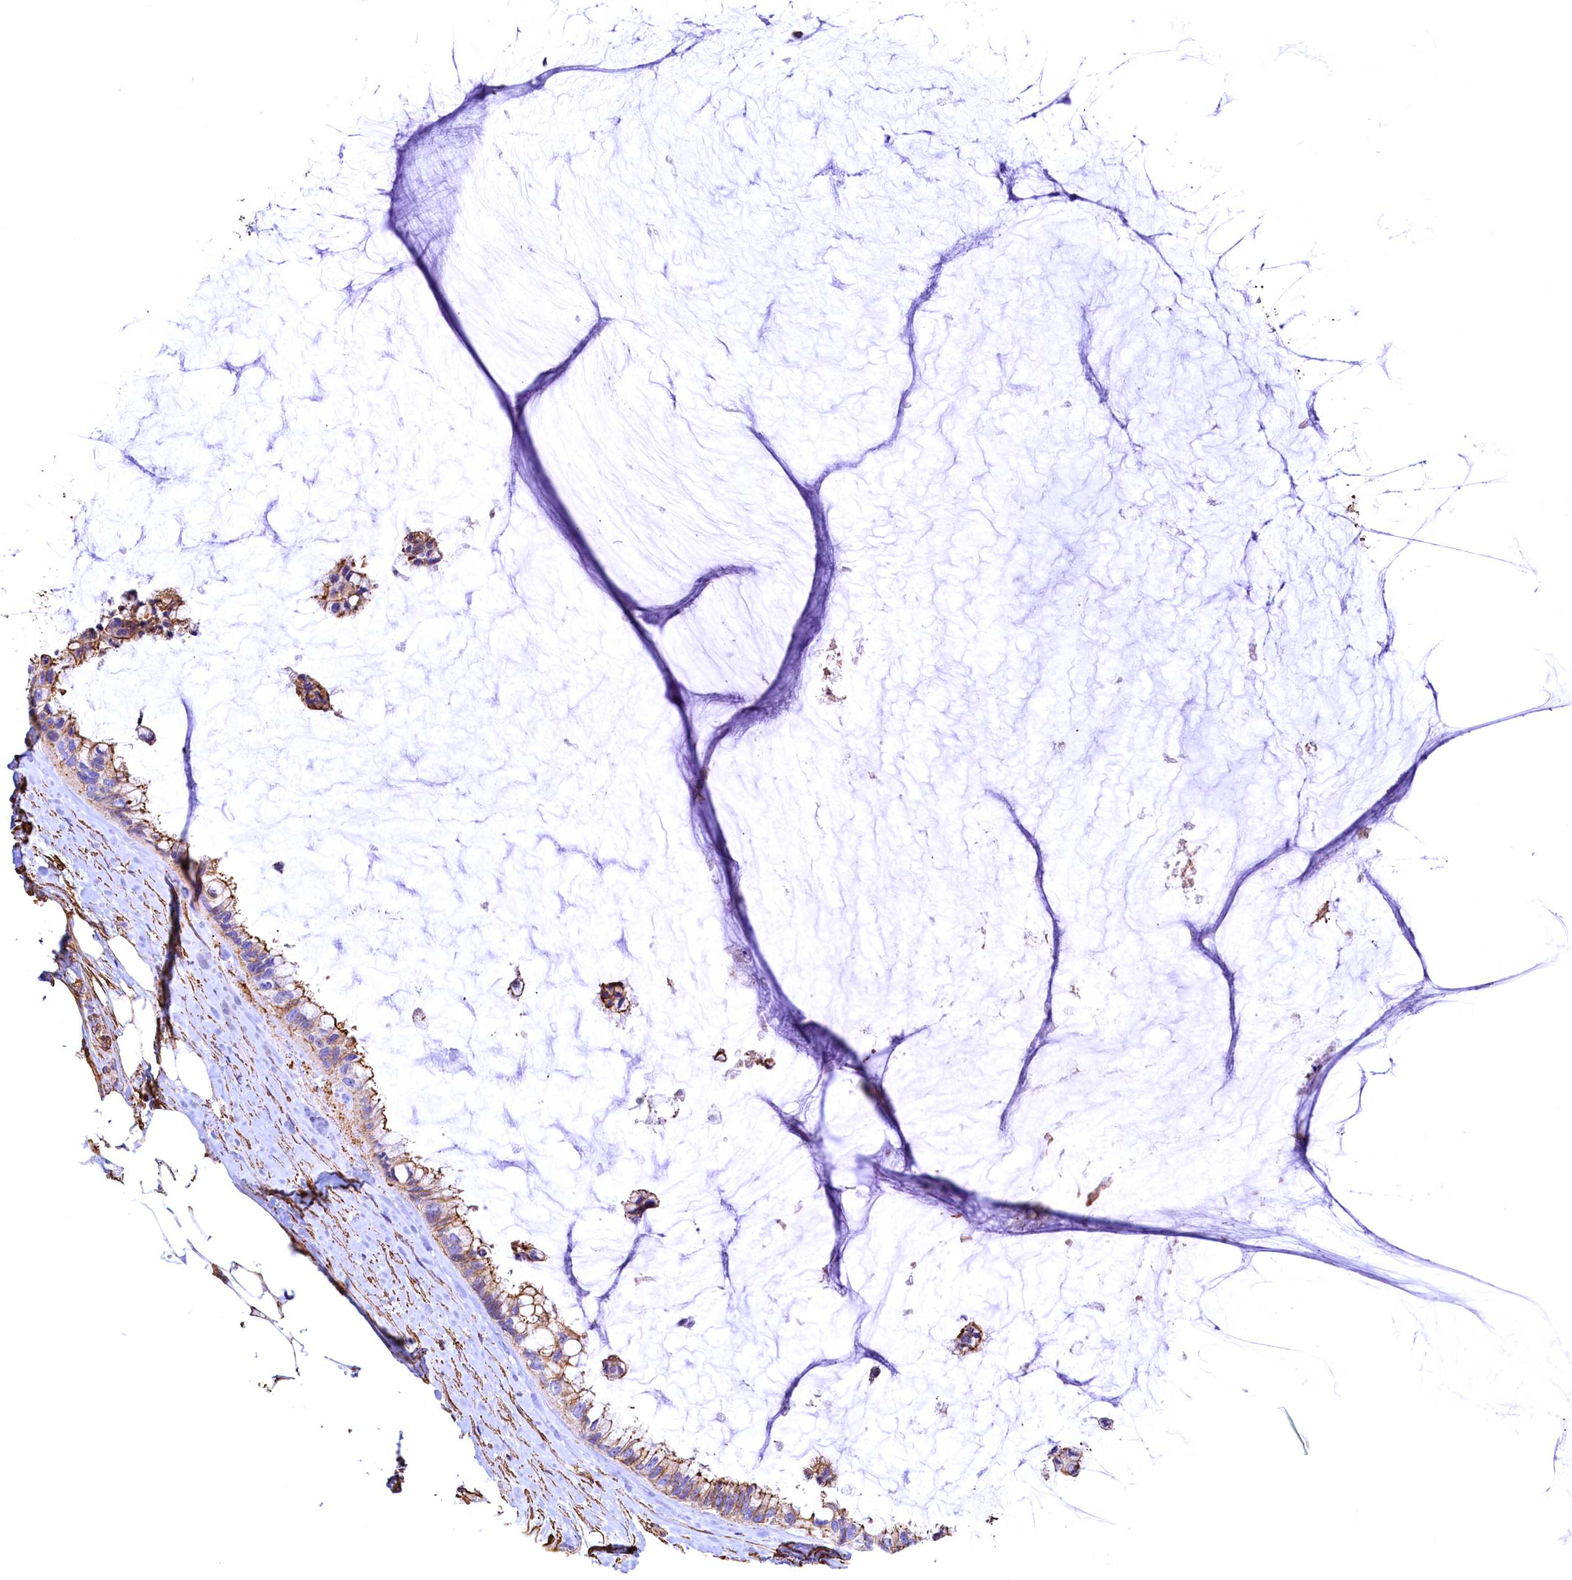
{"staining": {"intensity": "moderate", "quantity": "25%-75%", "location": "cytoplasmic/membranous"}, "tissue": "ovarian cancer", "cell_type": "Tumor cells", "image_type": "cancer", "snomed": [{"axis": "morphology", "description": "Cystadenocarcinoma, mucinous, NOS"}, {"axis": "topography", "description": "Ovary"}], "caption": "Immunohistochemical staining of human ovarian cancer (mucinous cystadenocarcinoma) displays moderate cytoplasmic/membranous protein positivity in about 25%-75% of tumor cells.", "gene": "THBS1", "patient": {"sex": "female", "age": 39}}